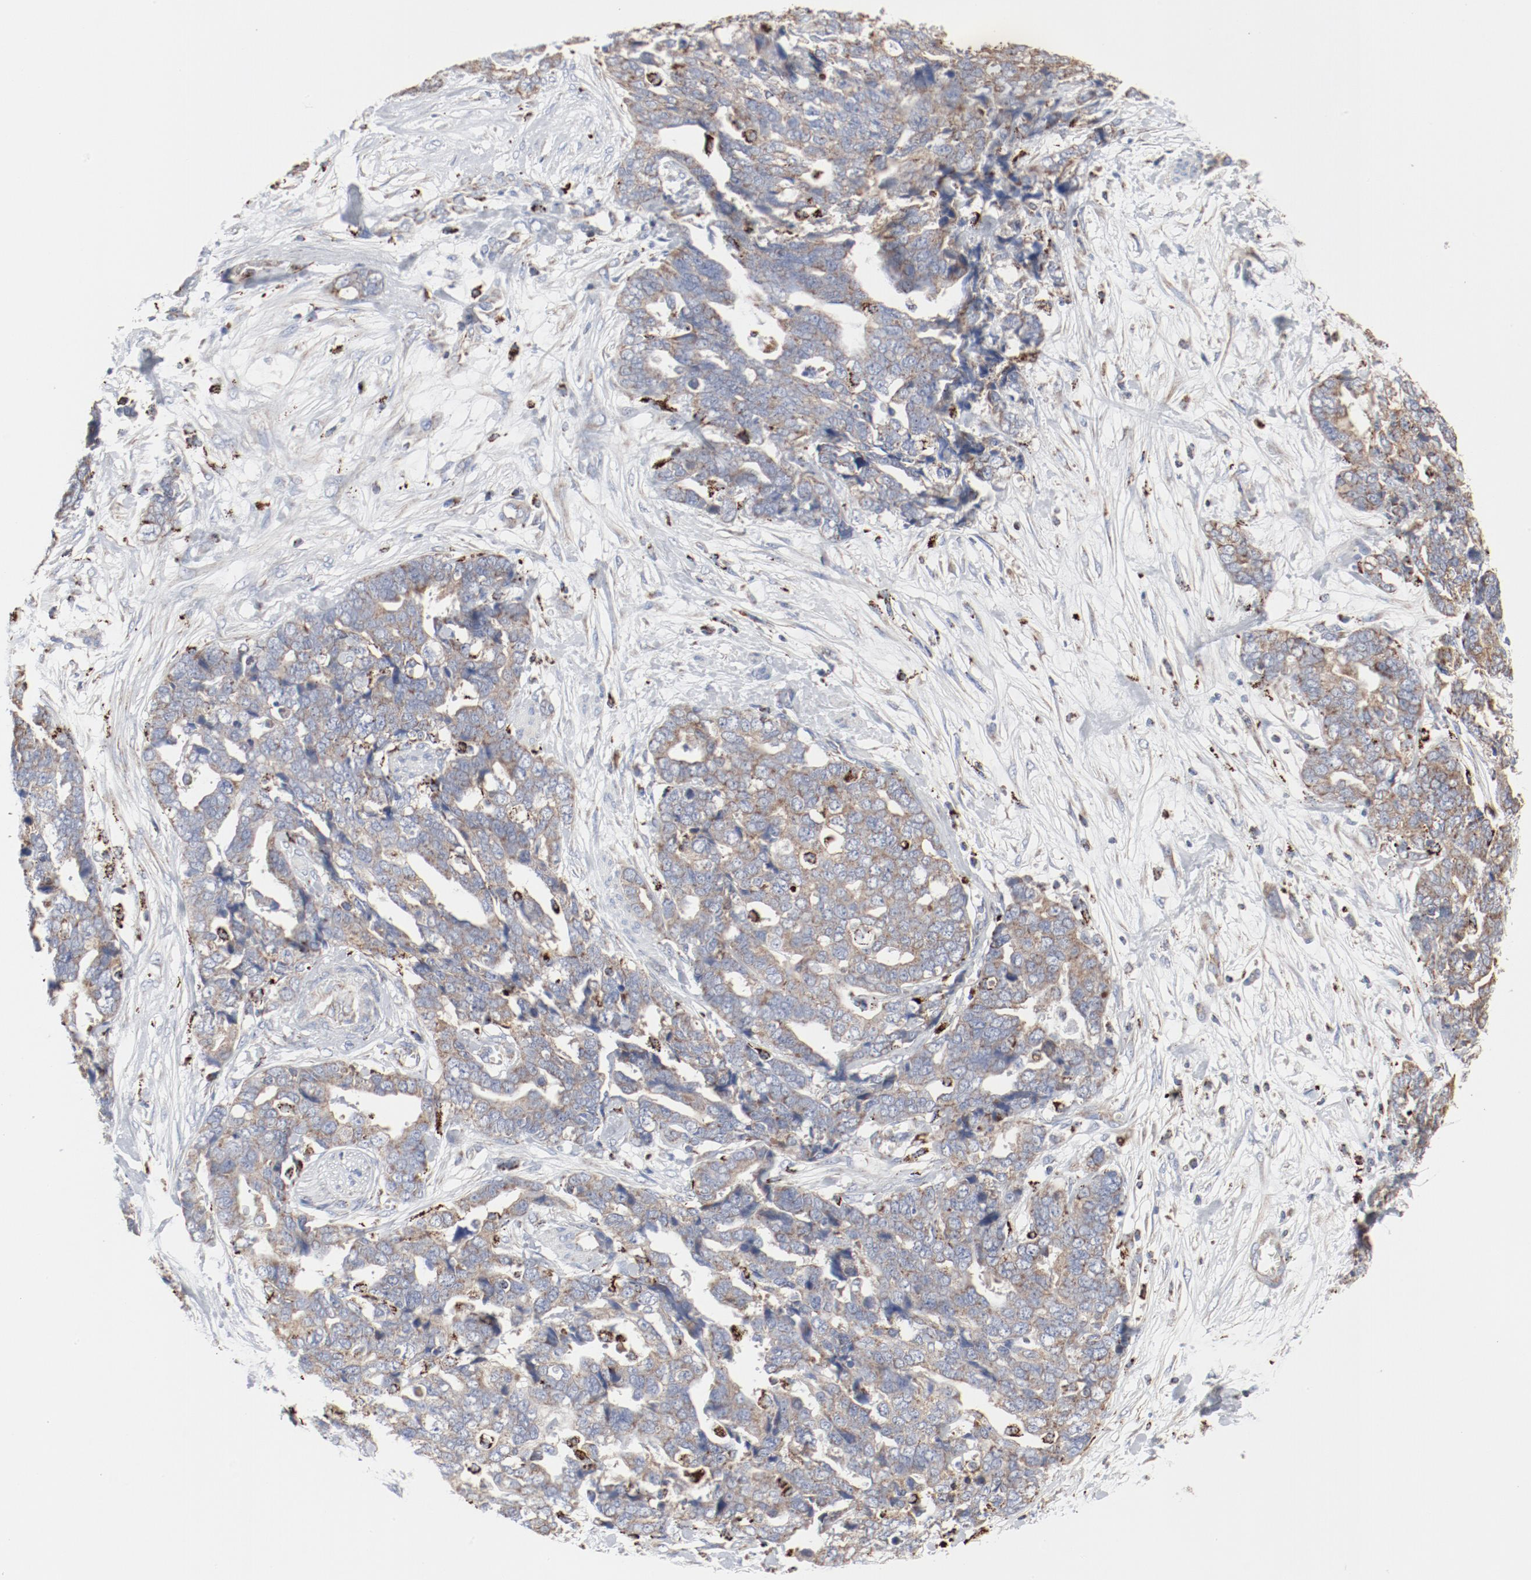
{"staining": {"intensity": "weak", "quantity": "25%-75%", "location": "cytoplasmic/membranous"}, "tissue": "ovarian cancer", "cell_type": "Tumor cells", "image_type": "cancer", "snomed": [{"axis": "morphology", "description": "Normal tissue, NOS"}, {"axis": "morphology", "description": "Cystadenocarcinoma, serous, NOS"}, {"axis": "topography", "description": "Fallopian tube"}, {"axis": "topography", "description": "Ovary"}], "caption": "About 25%-75% of tumor cells in ovarian serous cystadenocarcinoma display weak cytoplasmic/membranous protein expression as visualized by brown immunohistochemical staining.", "gene": "SETD3", "patient": {"sex": "female", "age": 56}}